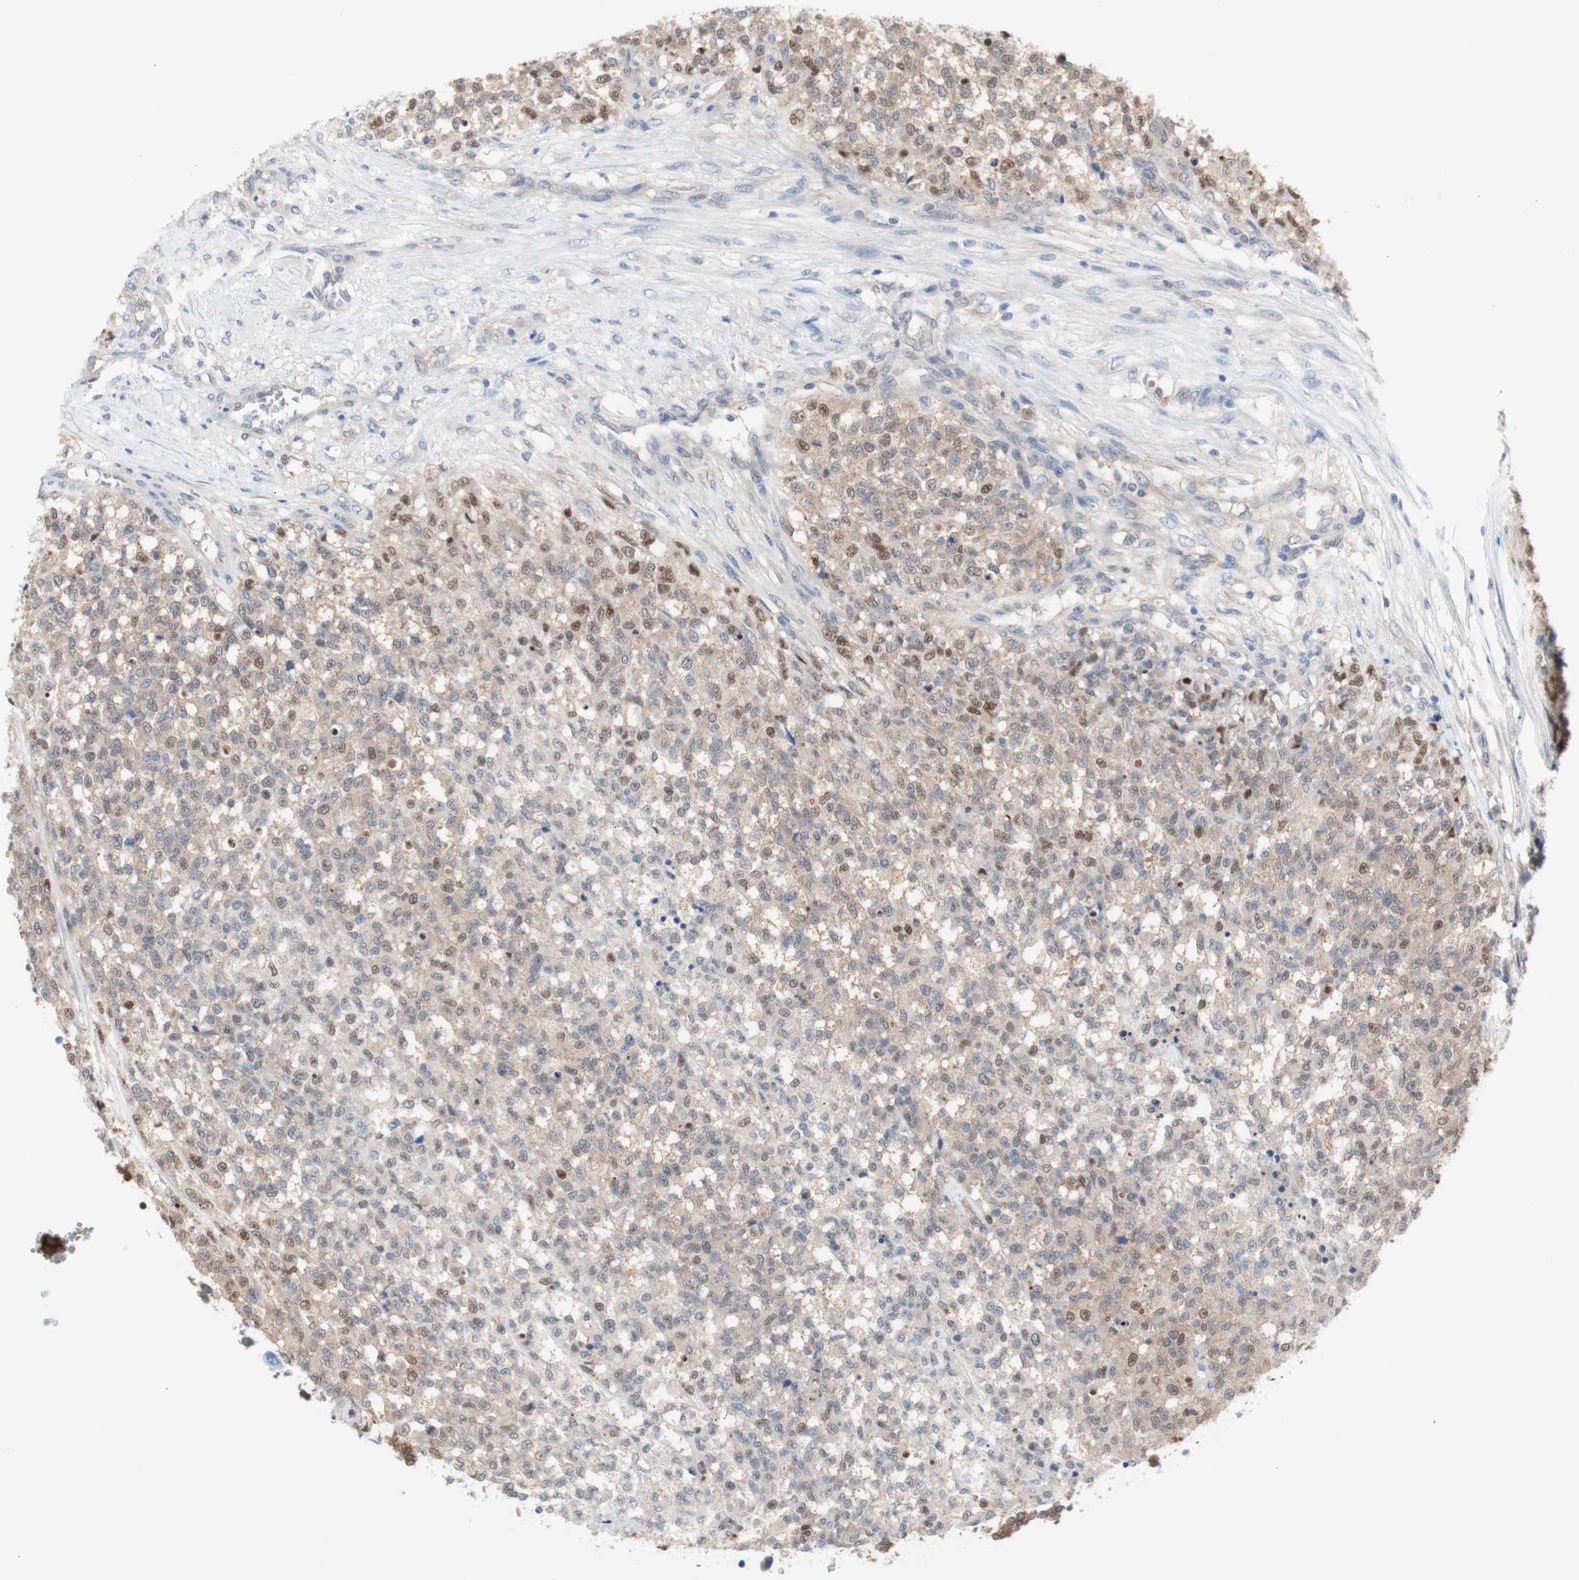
{"staining": {"intensity": "moderate", "quantity": "<25%", "location": "nuclear"}, "tissue": "testis cancer", "cell_type": "Tumor cells", "image_type": "cancer", "snomed": [{"axis": "morphology", "description": "Seminoma, NOS"}, {"axis": "topography", "description": "Testis"}], "caption": "Tumor cells exhibit low levels of moderate nuclear staining in about <25% of cells in testis seminoma.", "gene": "PRMT5", "patient": {"sex": "male", "age": 59}}